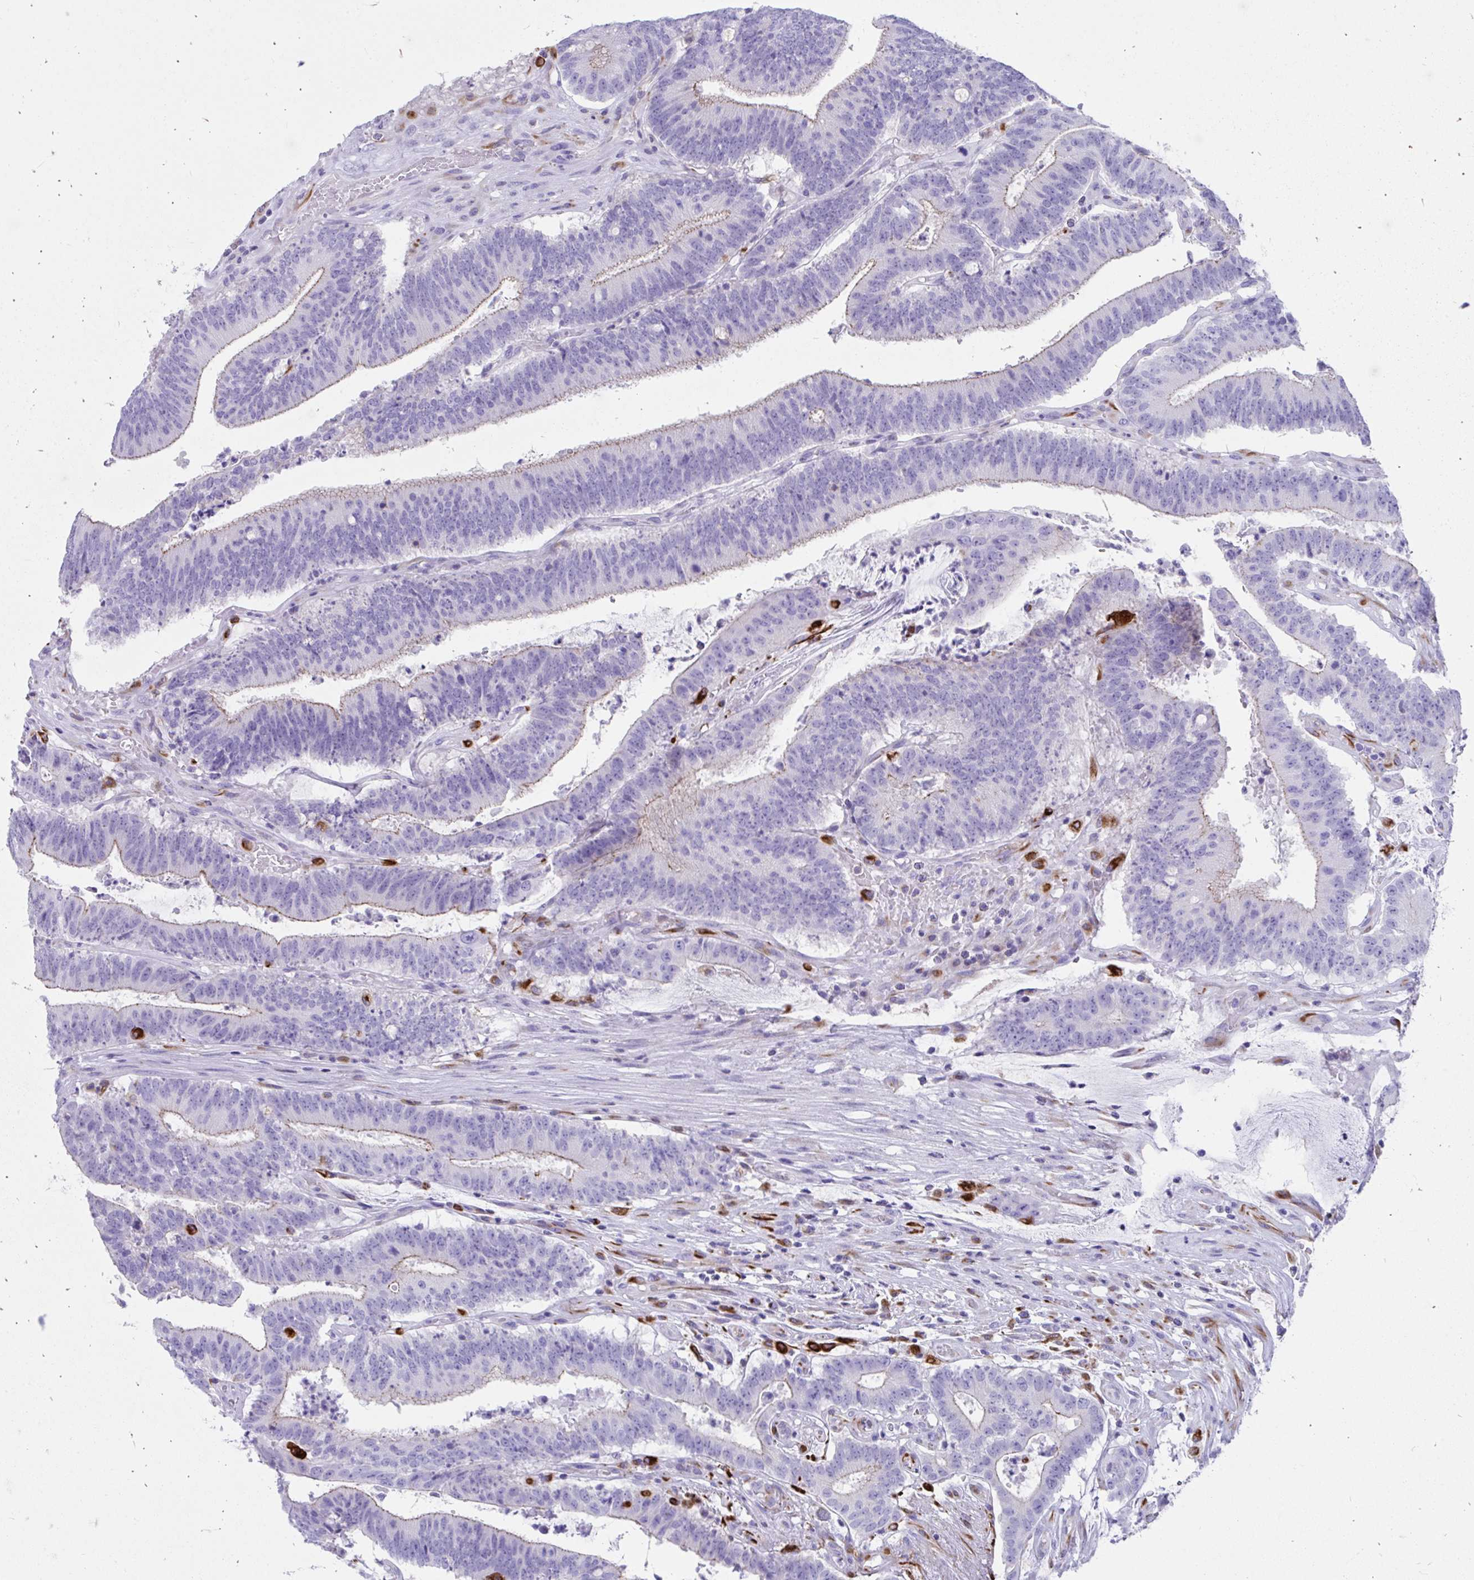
{"staining": {"intensity": "weak", "quantity": "25%-75%", "location": "cytoplasmic/membranous"}, "tissue": "colorectal cancer", "cell_type": "Tumor cells", "image_type": "cancer", "snomed": [{"axis": "morphology", "description": "Adenocarcinoma, NOS"}, {"axis": "topography", "description": "Colon"}], "caption": "The immunohistochemical stain shows weak cytoplasmic/membranous positivity in tumor cells of colorectal adenocarcinoma tissue.", "gene": "ZNF699", "patient": {"sex": "female", "age": 43}}